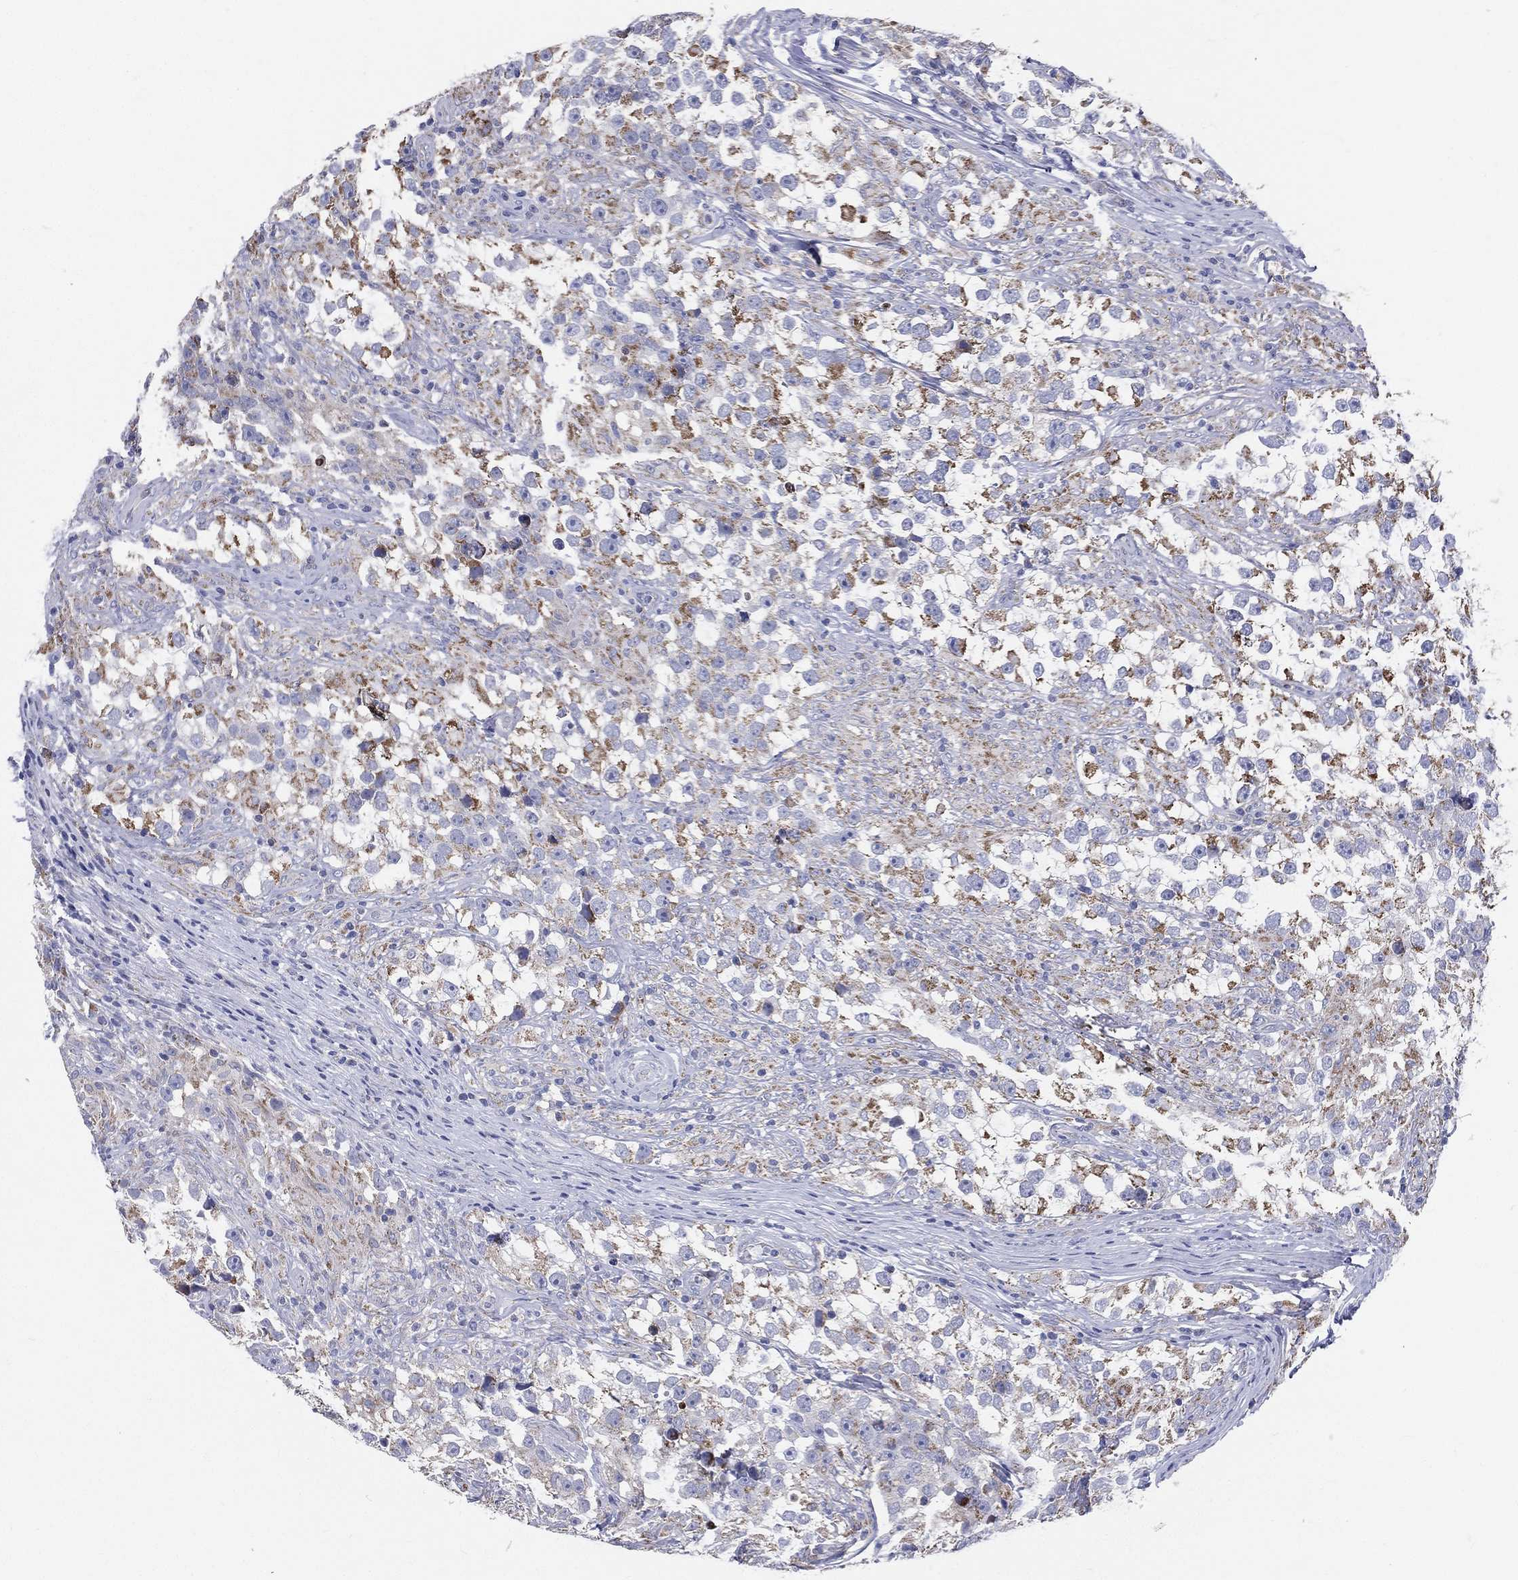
{"staining": {"intensity": "moderate", "quantity": "25%-75%", "location": "cytoplasmic/membranous"}, "tissue": "testis cancer", "cell_type": "Tumor cells", "image_type": "cancer", "snomed": [{"axis": "morphology", "description": "Seminoma, NOS"}, {"axis": "topography", "description": "Testis"}], "caption": "Protein expression by IHC demonstrates moderate cytoplasmic/membranous positivity in about 25%-75% of tumor cells in testis seminoma.", "gene": "PWWP3A", "patient": {"sex": "male", "age": 46}}